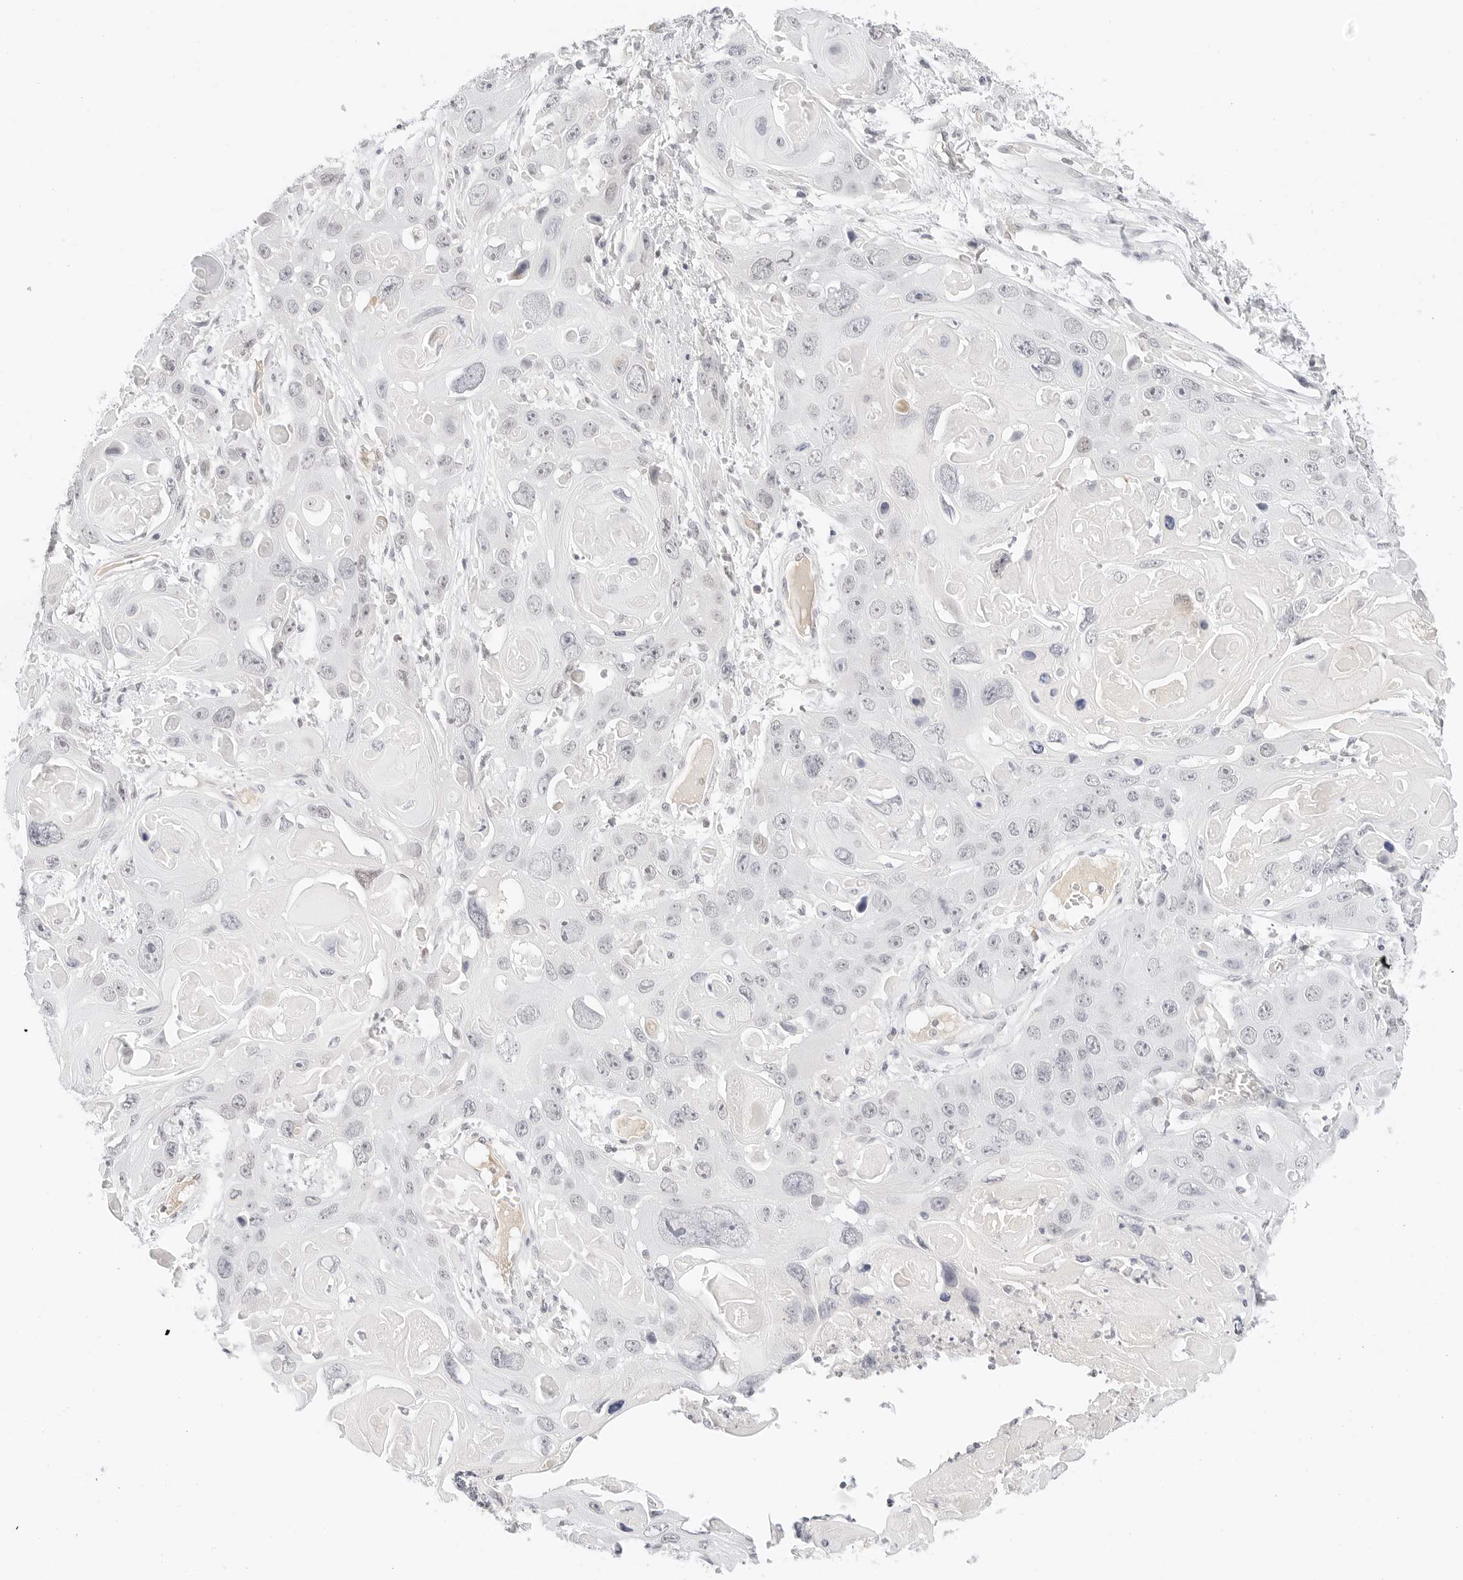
{"staining": {"intensity": "negative", "quantity": "none", "location": "none"}, "tissue": "skin cancer", "cell_type": "Tumor cells", "image_type": "cancer", "snomed": [{"axis": "morphology", "description": "Squamous cell carcinoma, NOS"}, {"axis": "topography", "description": "Skin"}], "caption": "IHC histopathology image of human skin cancer stained for a protein (brown), which demonstrates no staining in tumor cells.", "gene": "XKR4", "patient": {"sex": "male", "age": 55}}